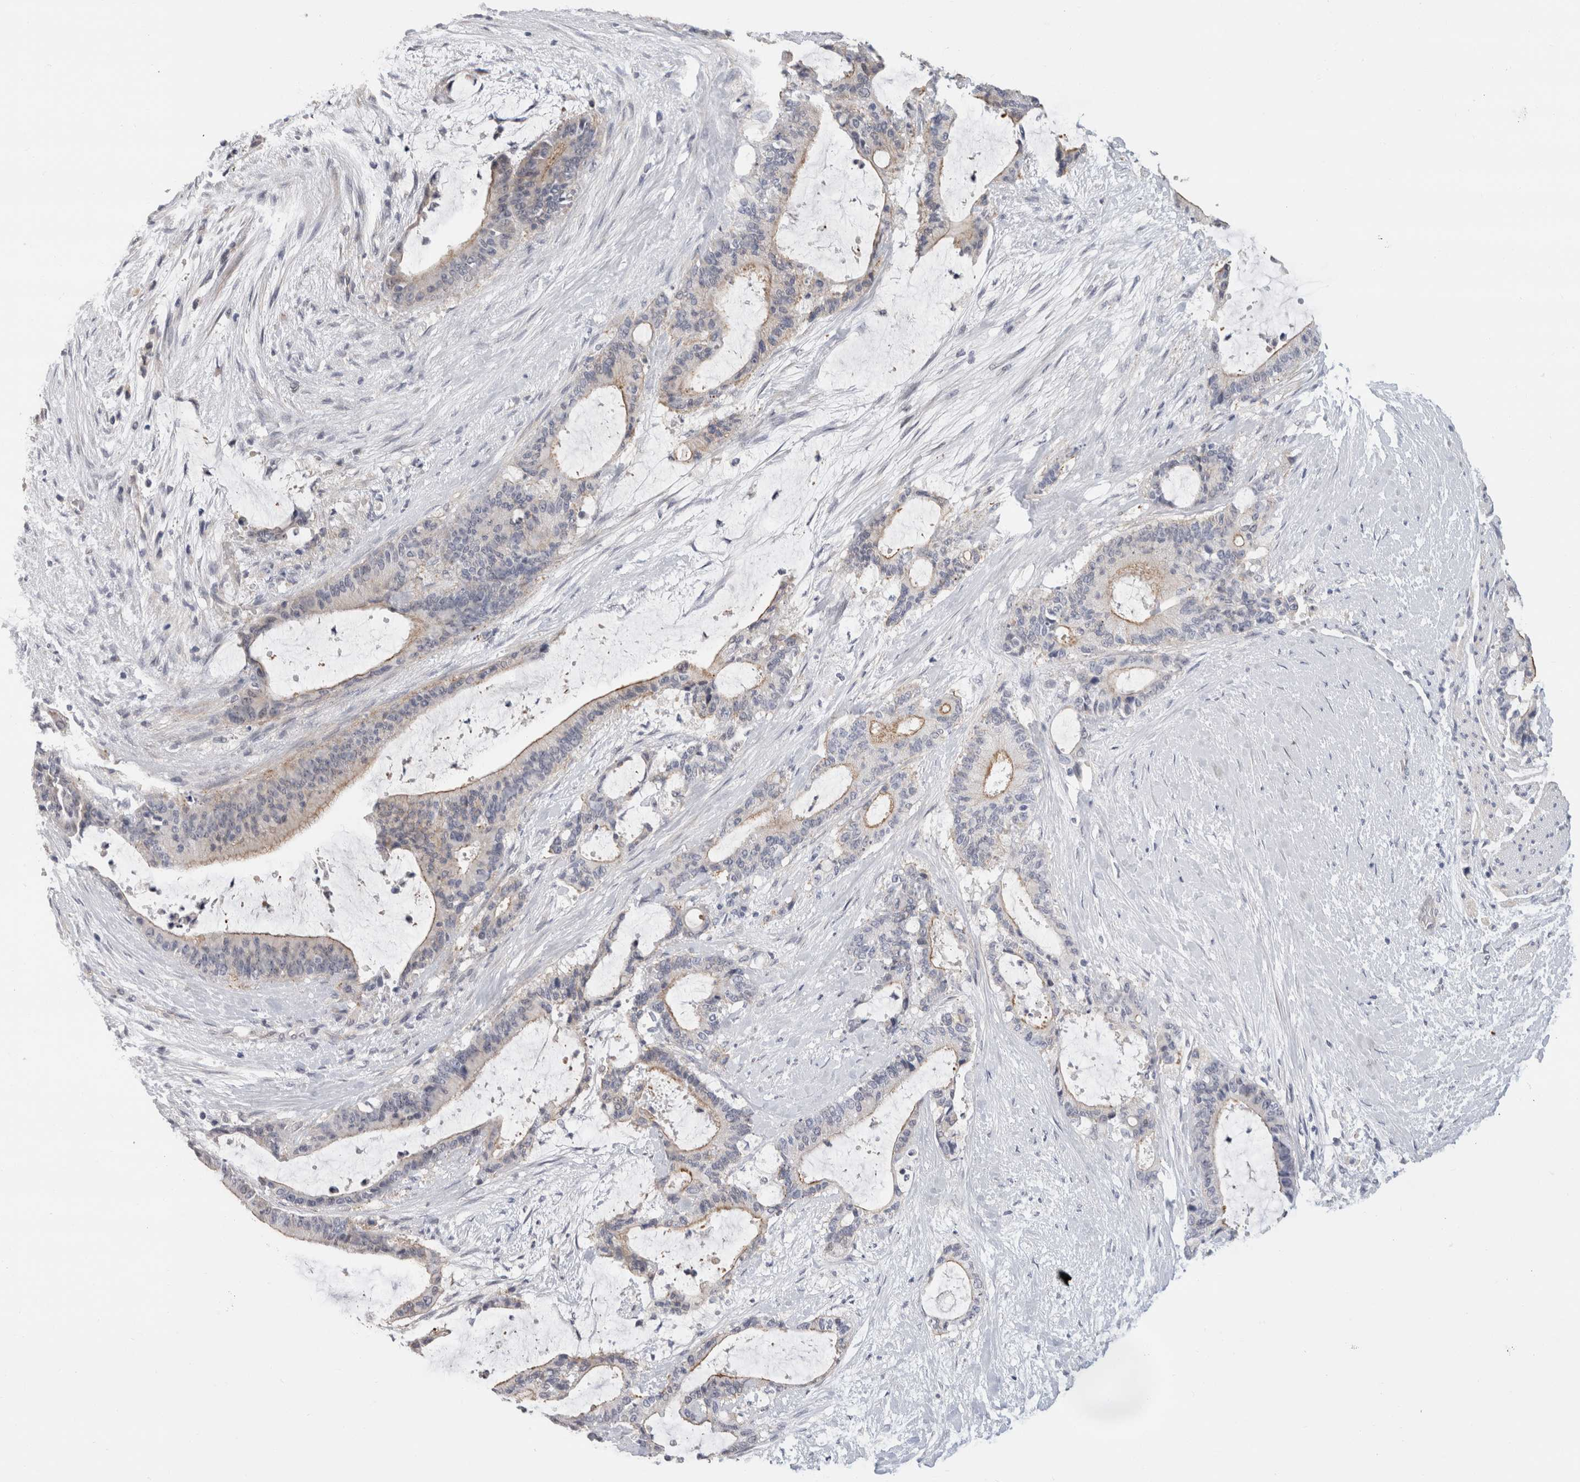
{"staining": {"intensity": "moderate", "quantity": "<25%", "location": "cytoplasmic/membranous"}, "tissue": "liver cancer", "cell_type": "Tumor cells", "image_type": "cancer", "snomed": [{"axis": "morphology", "description": "Cholangiocarcinoma"}, {"axis": "topography", "description": "Liver"}], "caption": "An image showing moderate cytoplasmic/membranous staining in about <25% of tumor cells in liver cholangiocarcinoma, as visualized by brown immunohistochemical staining.", "gene": "AFP", "patient": {"sex": "female", "age": 73}}